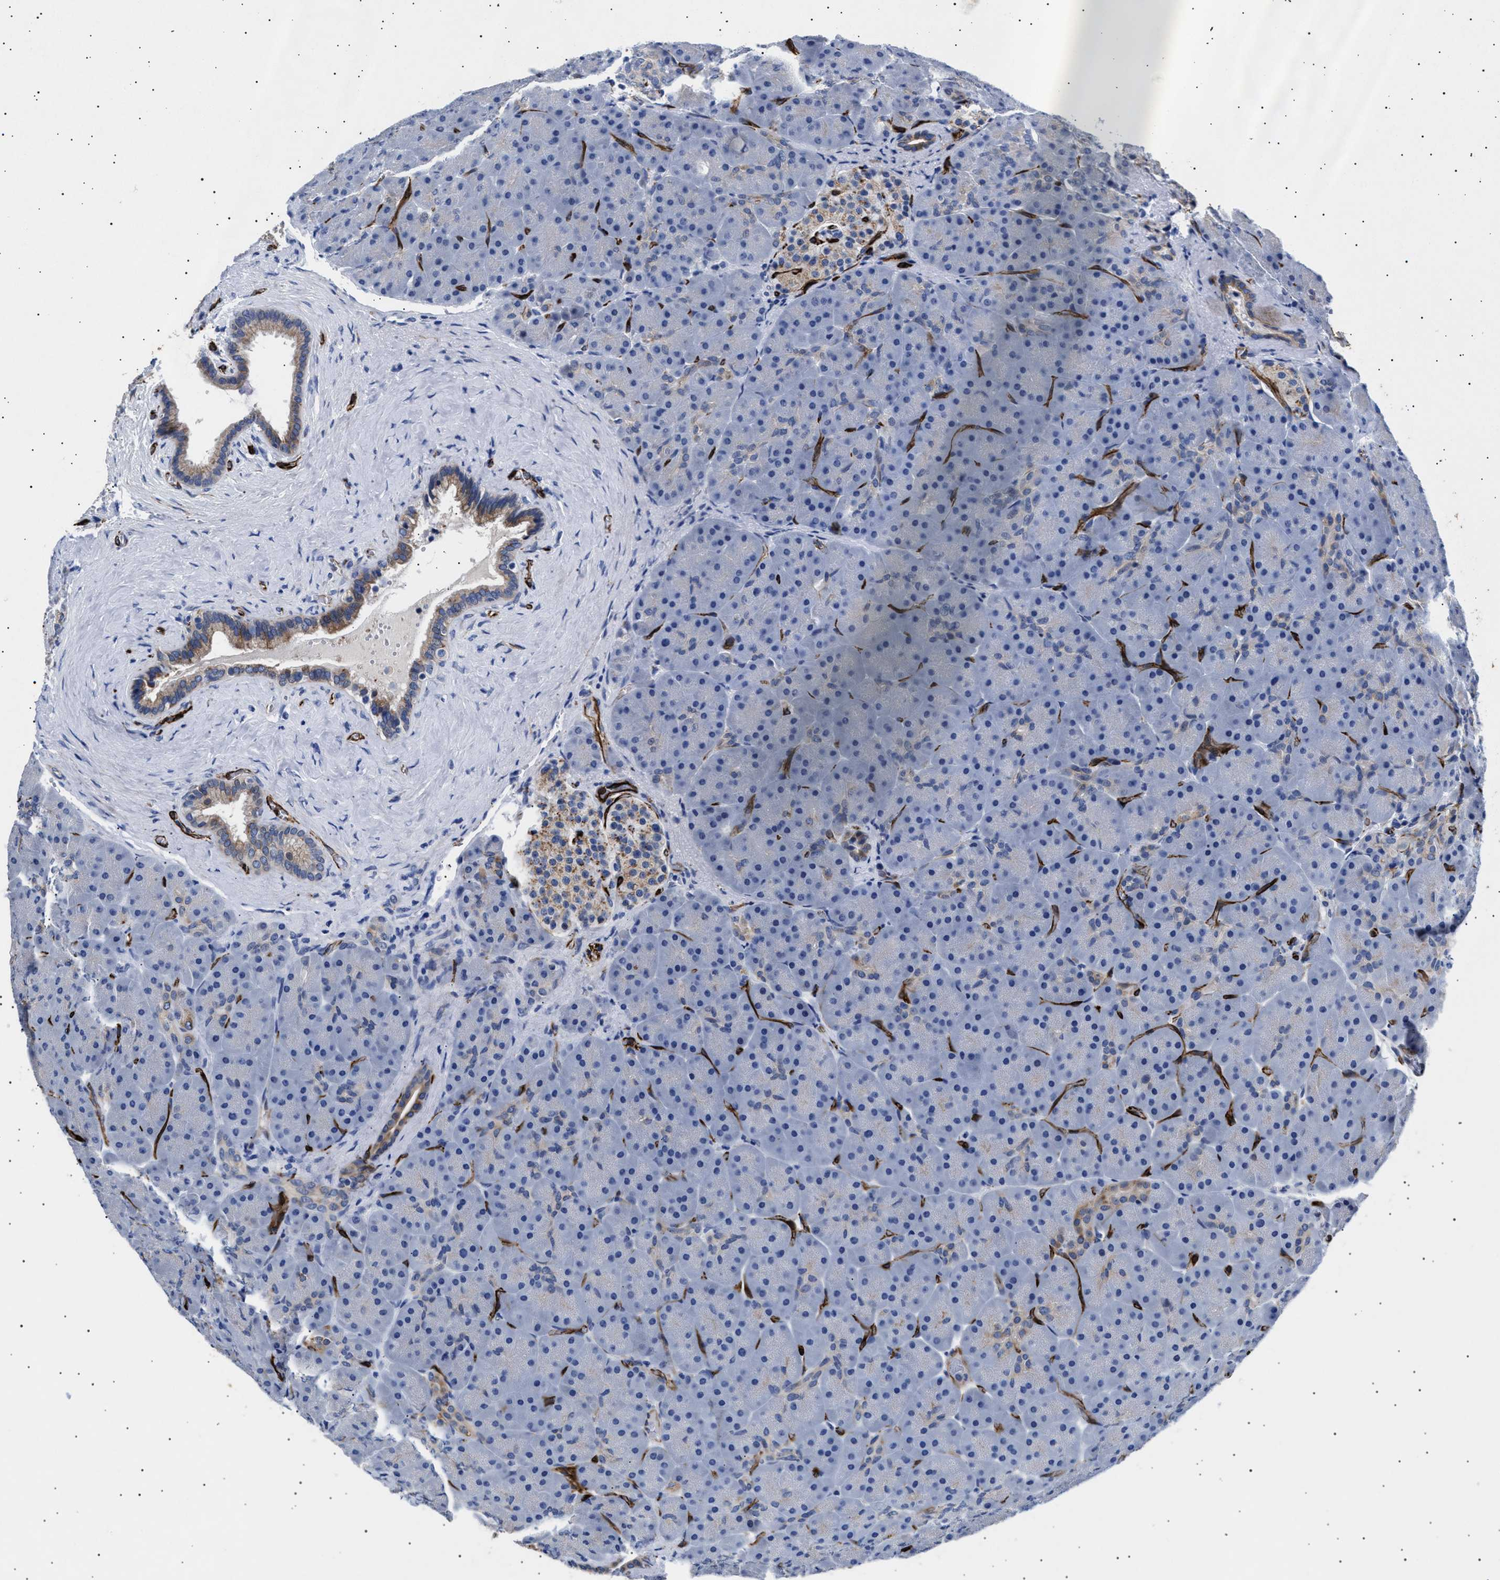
{"staining": {"intensity": "weak", "quantity": "<25%", "location": "cytoplasmic/membranous"}, "tissue": "pancreas", "cell_type": "Exocrine glandular cells", "image_type": "normal", "snomed": [{"axis": "morphology", "description": "Normal tissue, NOS"}, {"axis": "topography", "description": "Pancreas"}], "caption": "Immunohistochemistry (IHC) of unremarkable pancreas exhibits no staining in exocrine glandular cells. Brightfield microscopy of immunohistochemistry (IHC) stained with DAB (3,3'-diaminobenzidine) (brown) and hematoxylin (blue), captured at high magnification.", "gene": "OLFML2A", "patient": {"sex": "male", "age": 66}}